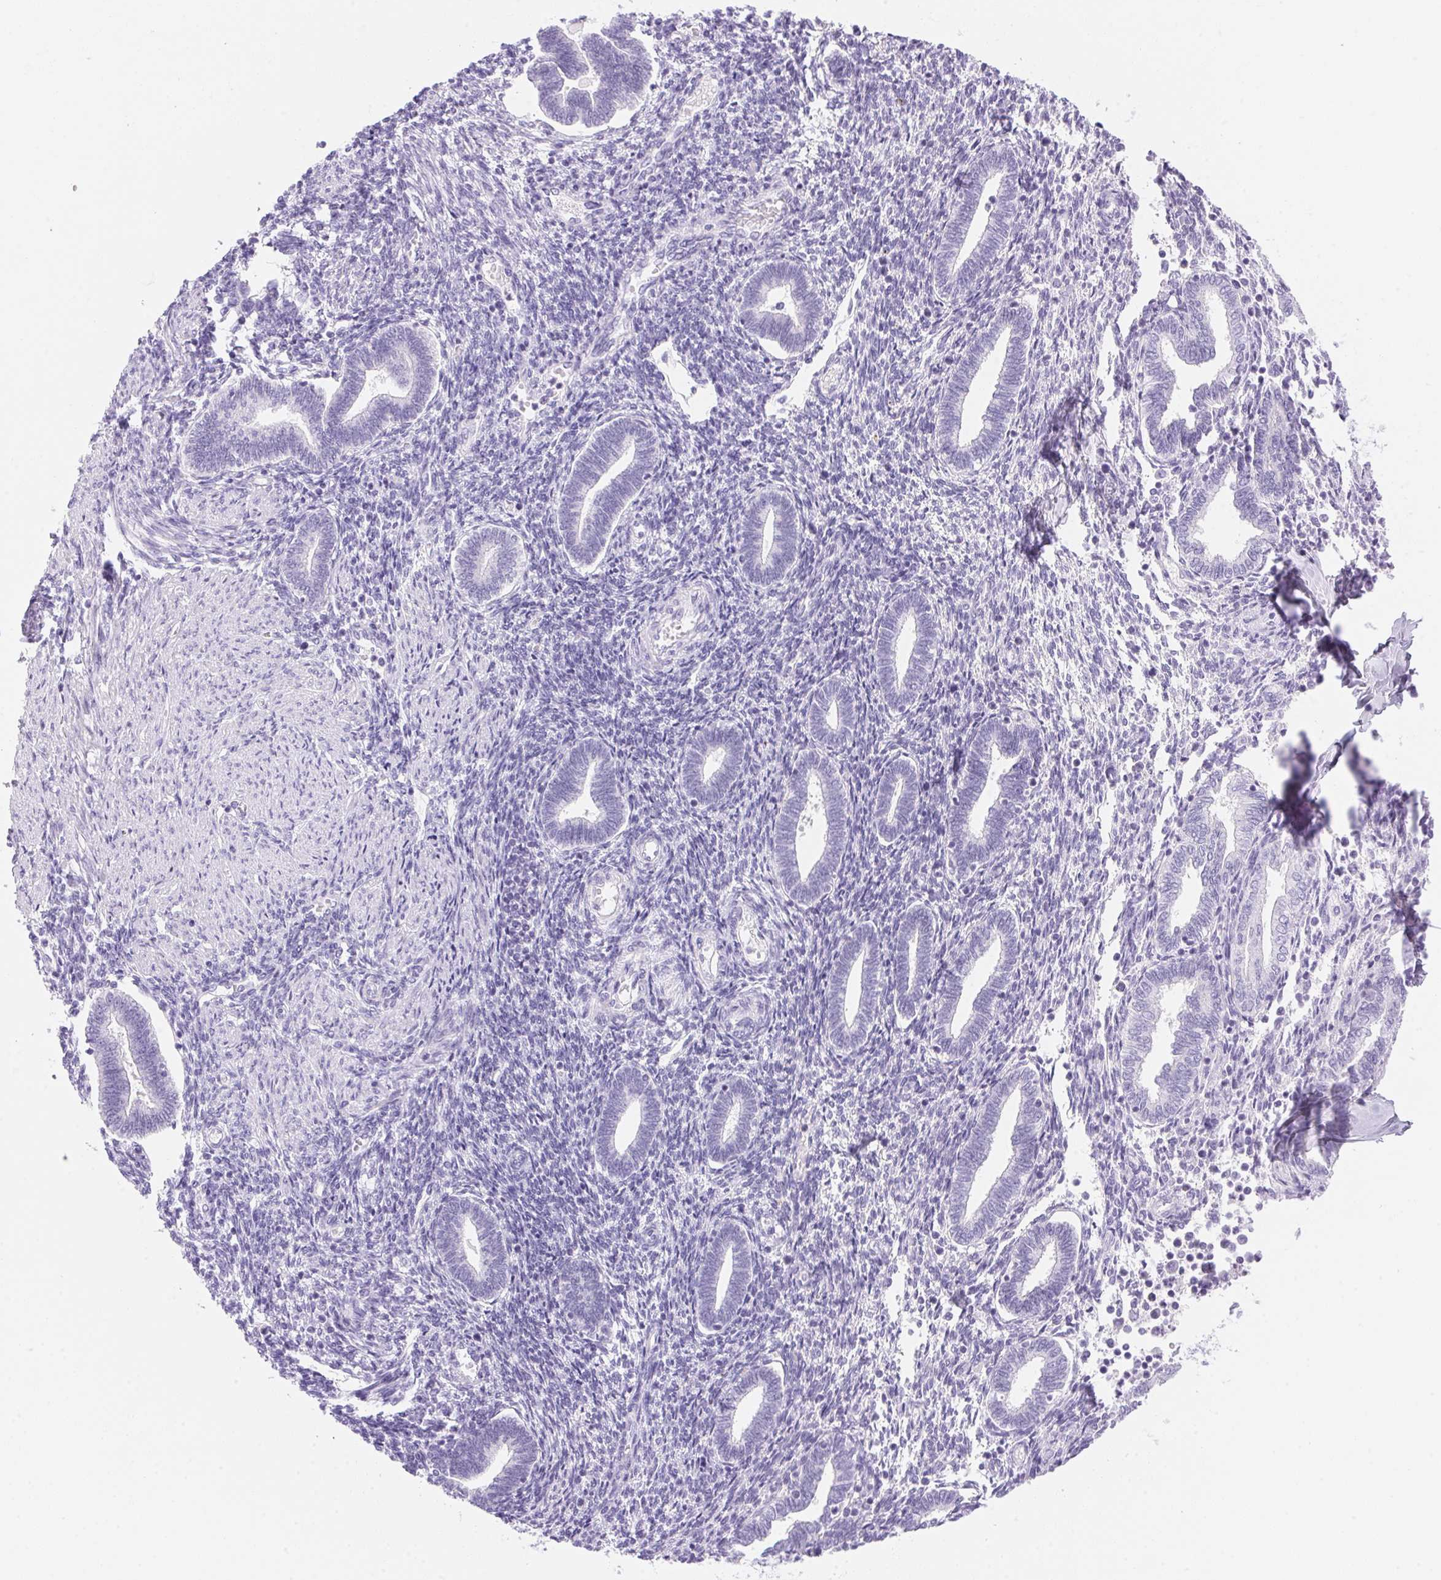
{"staining": {"intensity": "negative", "quantity": "none", "location": "none"}, "tissue": "endometrium", "cell_type": "Cells in endometrial stroma", "image_type": "normal", "snomed": [{"axis": "morphology", "description": "Normal tissue, NOS"}, {"axis": "topography", "description": "Endometrium"}], "caption": "Cells in endometrial stroma show no significant protein expression in unremarkable endometrium. (Stains: DAB (3,3'-diaminobenzidine) immunohistochemistry with hematoxylin counter stain, Microscopy: brightfield microscopy at high magnification).", "gene": "DHCR24", "patient": {"sex": "female", "age": 42}}